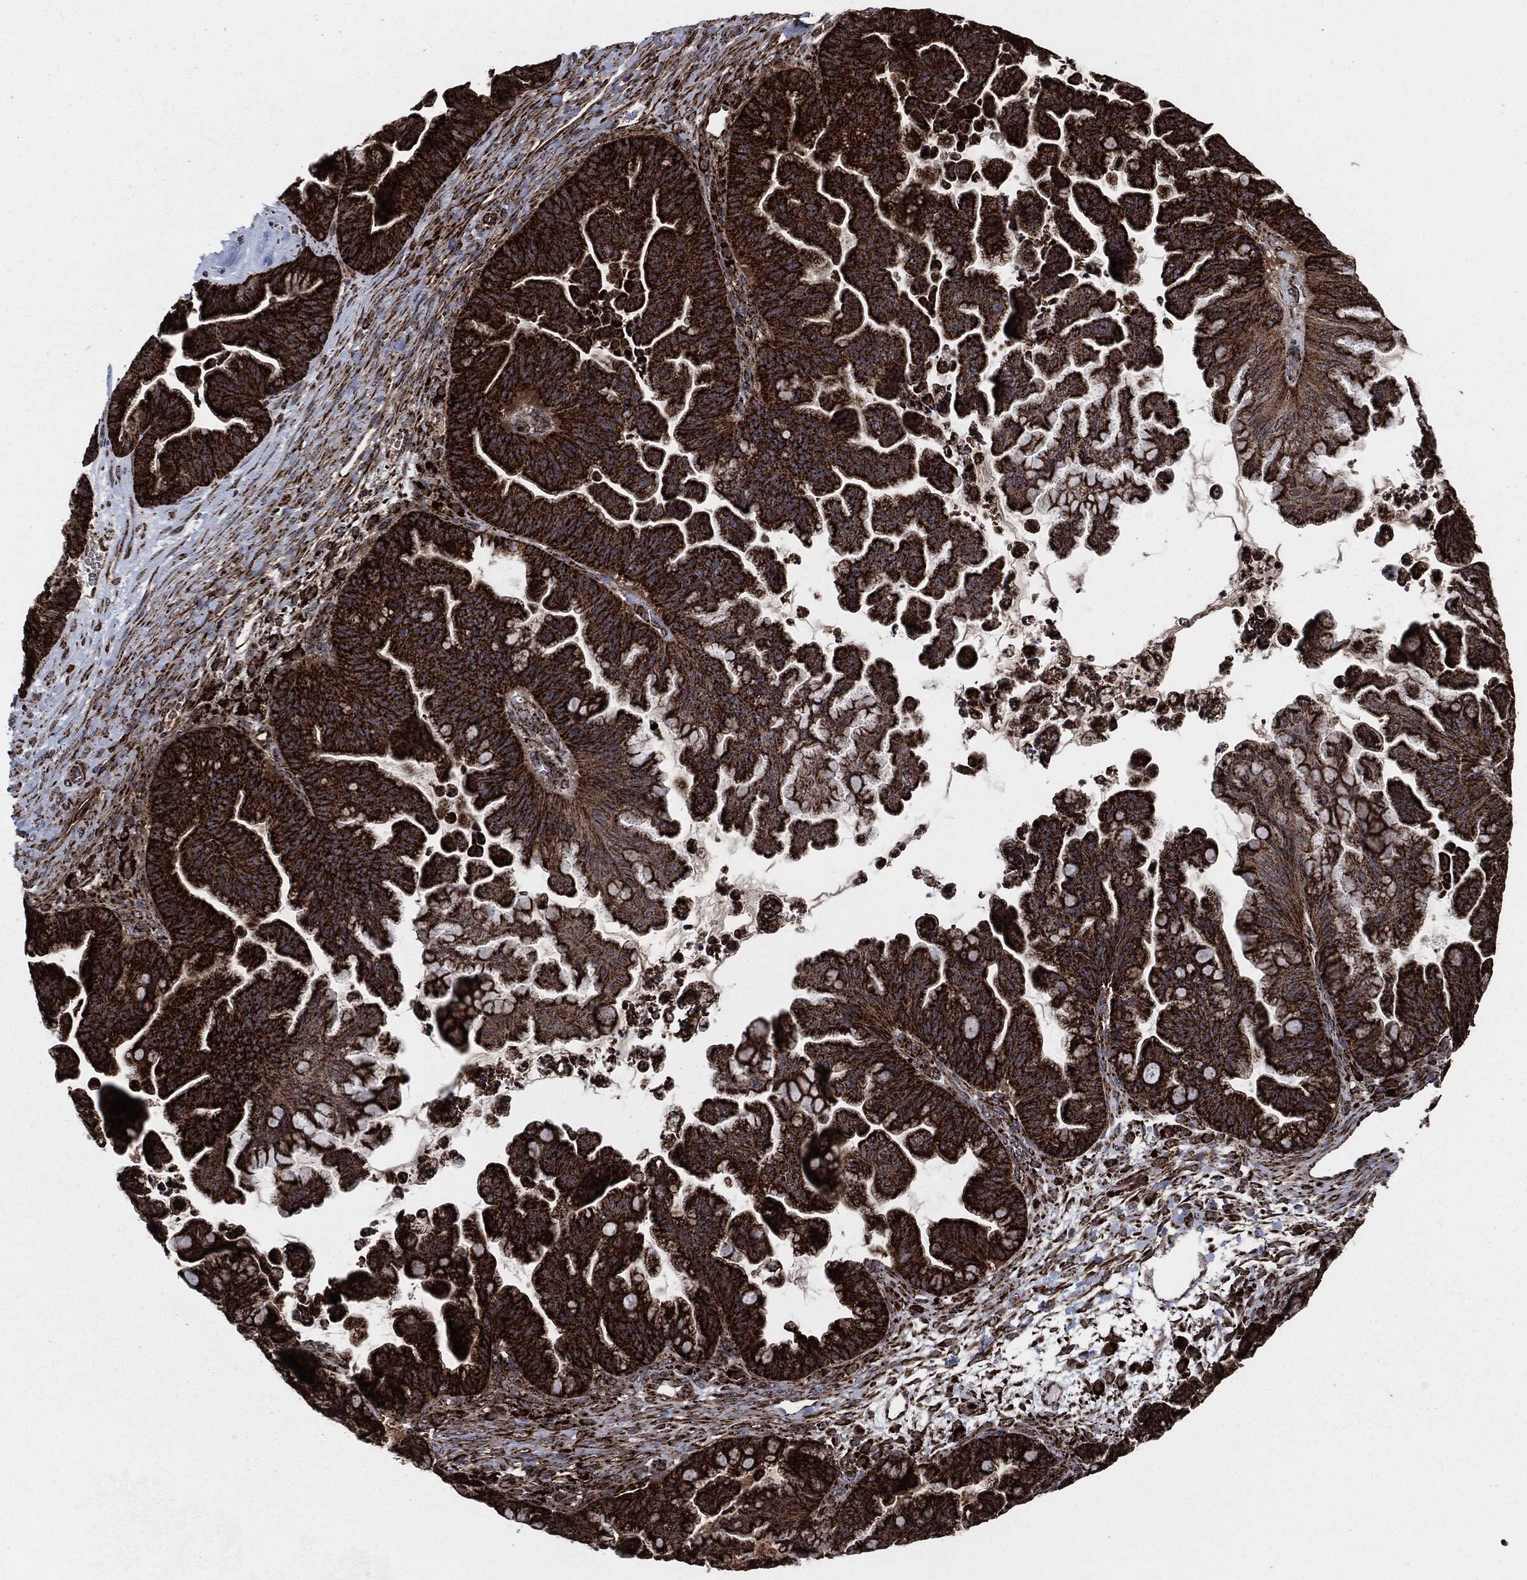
{"staining": {"intensity": "strong", "quantity": ">75%", "location": "cytoplasmic/membranous"}, "tissue": "ovarian cancer", "cell_type": "Tumor cells", "image_type": "cancer", "snomed": [{"axis": "morphology", "description": "Cystadenocarcinoma, mucinous, NOS"}, {"axis": "topography", "description": "Ovary"}], "caption": "Immunohistochemistry micrograph of neoplastic tissue: ovarian cancer stained using immunohistochemistry (IHC) exhibits high levels of strong protein expression localized specifically in the cytoplasmic/membranous of tumor cells, appearing as a cytoplasmic/membranous brown color.", "gene": "FH", "patient": {"sex": "female", "age": 67}}